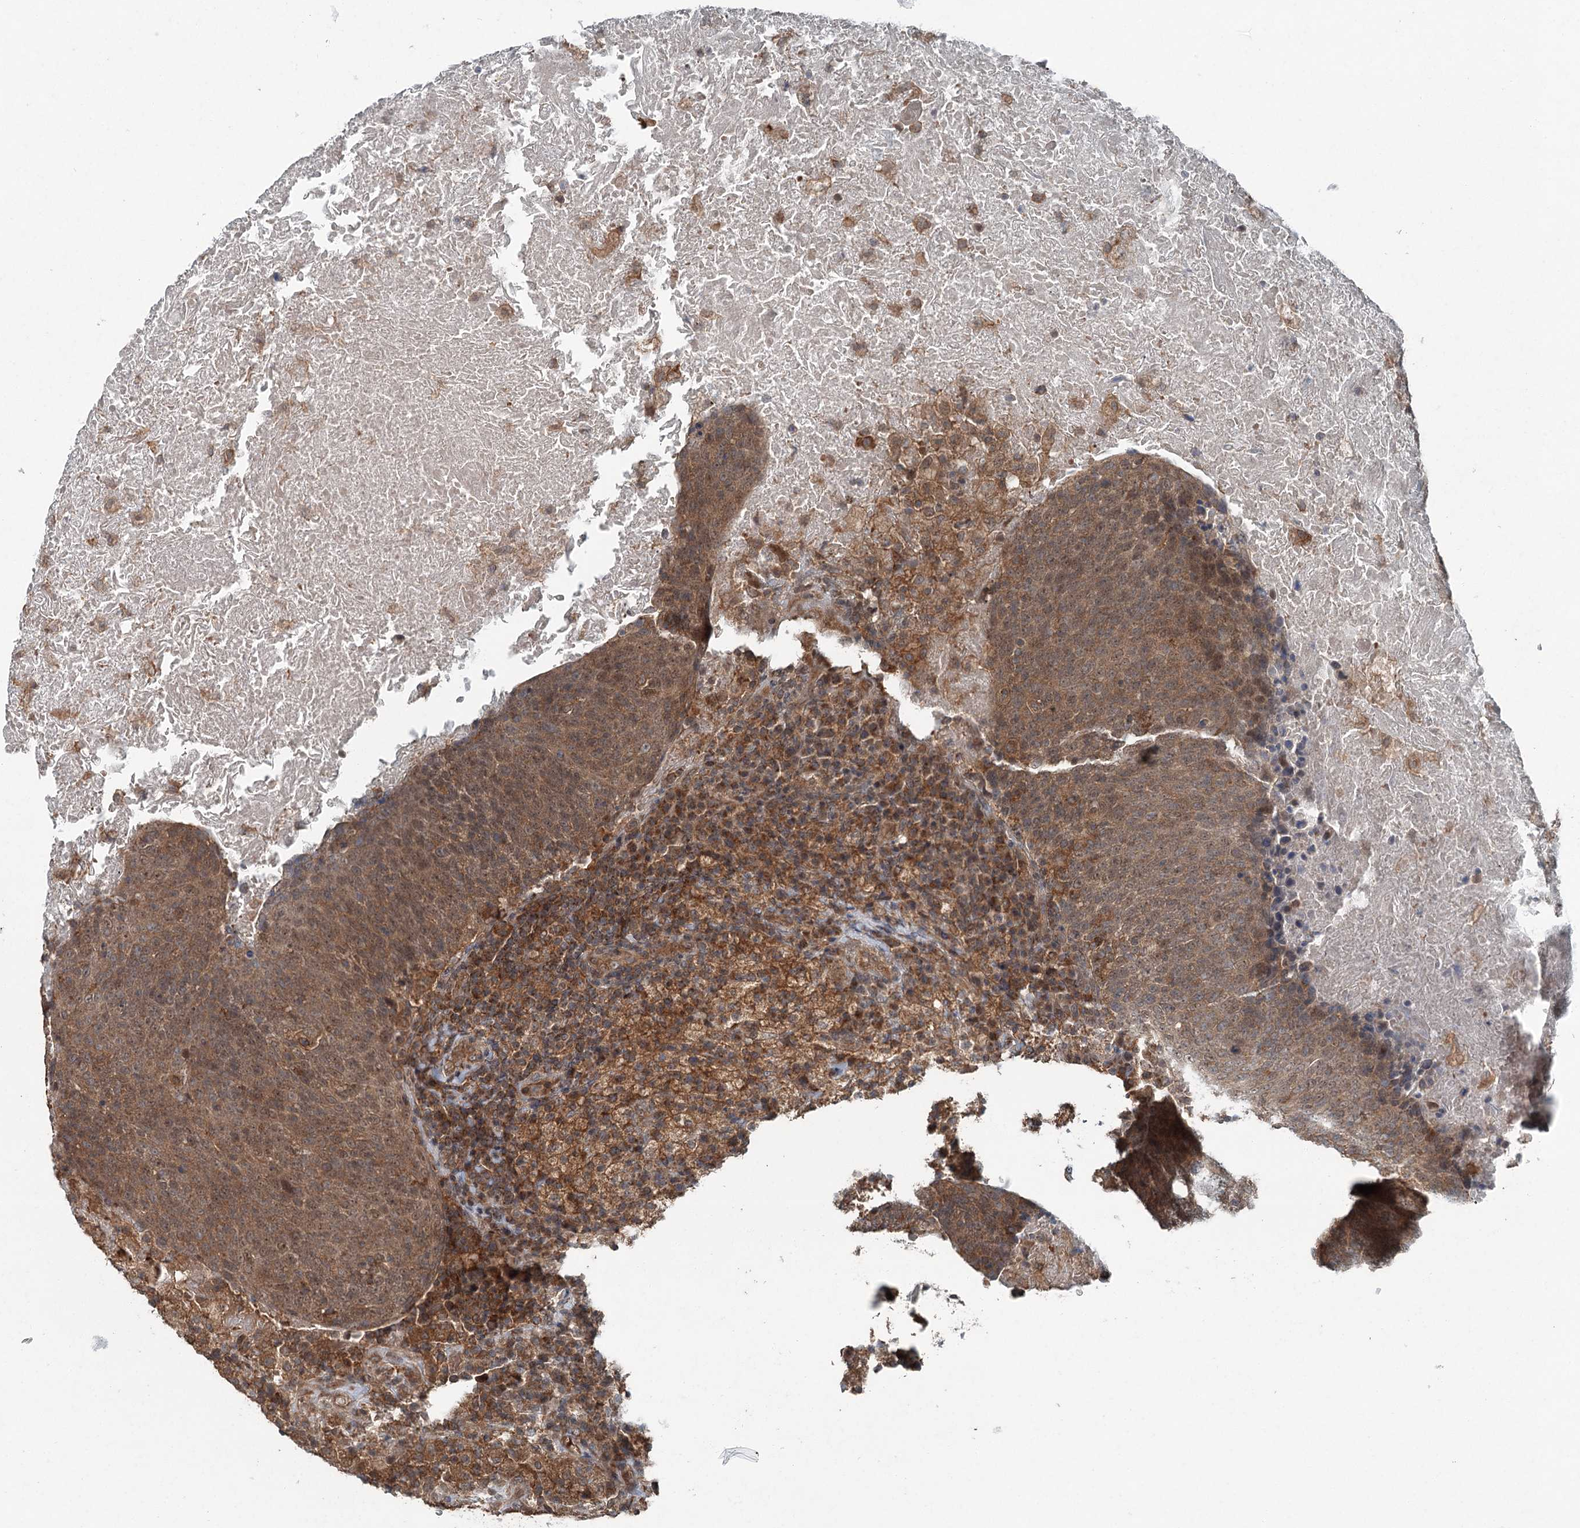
{"staining": {"intensity": "moderate", "quantity": ">75%", "location": "cytoplasmic/membranous"}, "tissue": "head and neck cancer", "cell_type": "Tumor cells", "image_type": "cancer", "snomed": [{"axis": "morphology", "description": "Squamous cell carcinoma, NOS"}, {"axis": "morphology", "description": "Squamous cell carcinoma, metastatic, NOS"}, {"axis": "topography", "description": "Lymph node"}, {"axis": "topography", "description": "Head-Neck"}], "caption": "Moderate cytoplasmic/membranous staining for a protein is identified in about >75% of tumor cells of metastatic squamous cell carcinoma (head and neck) using immunohistochemistry (IHC).", "gene": "SKIC3", "patient": {"sex": "male", "age": 62}}